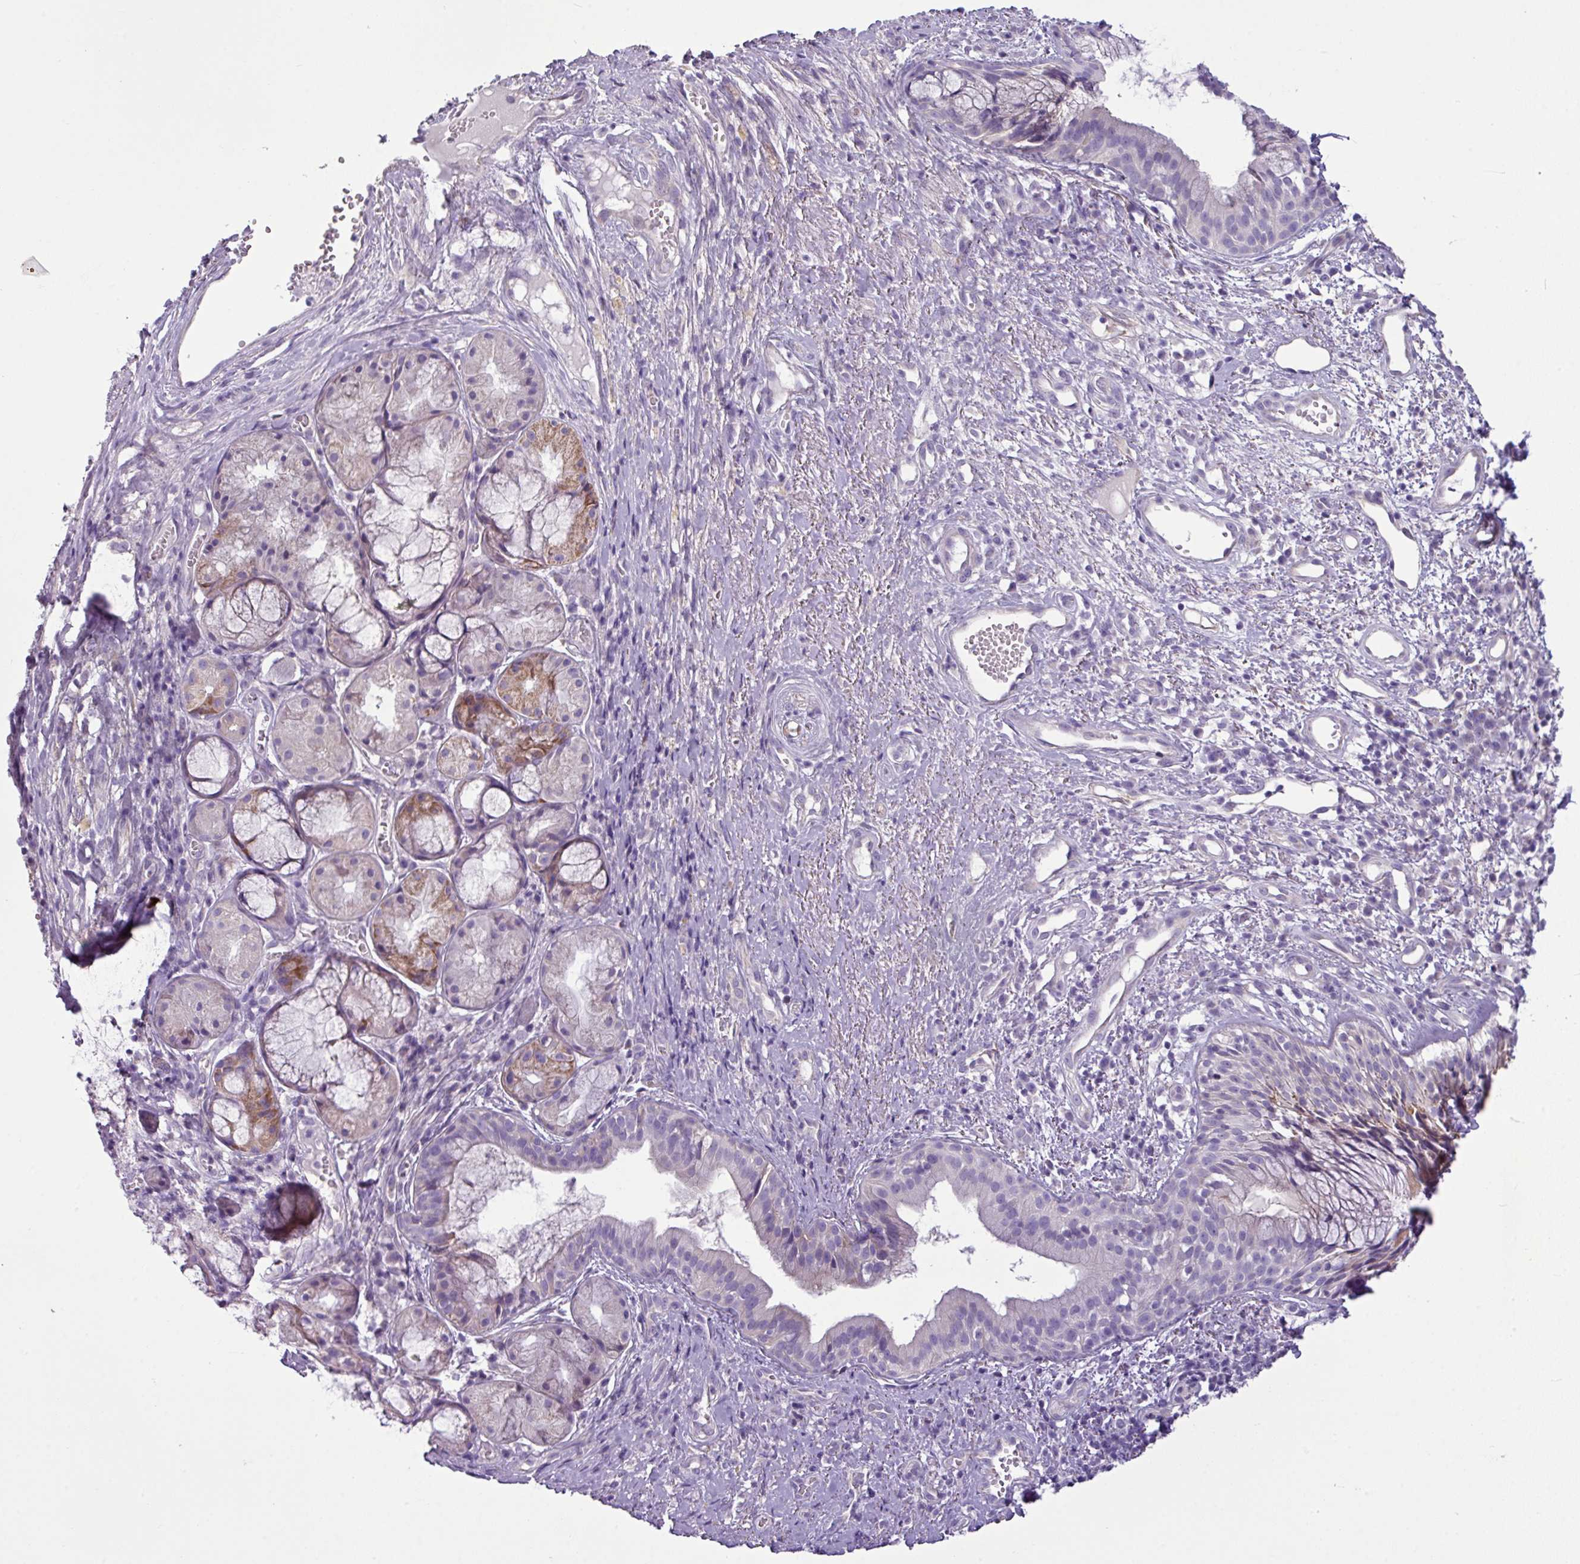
{"staining": {"intensity": "negative", "quantity": "none", "location": "none"}, "tissue": "nasopharynx", "cell_type": "Respiratory epithelial cells", "image_type": "normal", "snomed": [{"axis": "morphology", "description": "Normal tissue, NOS"}, {"axis": "topography", "description": "Cartilage tissue"}, {"axis": "topography", "description": "Nasopharynx"}, {"axis": "topography", "description": "Thyroid gland"}], "caption": "DAB immunohistochemical staining of unremarkable nasopharynx displays no significant expression in respiratory epithelial cells. The staining was performed using DAB (3,3'-diaminobenzidine) to visualize the protein expression in brown, while the nuclei were stained in blue with hematoxylin (Magnification: 20x).", "gene": "TMEM178B", "patient": {"sex": "male", "age": 63}}